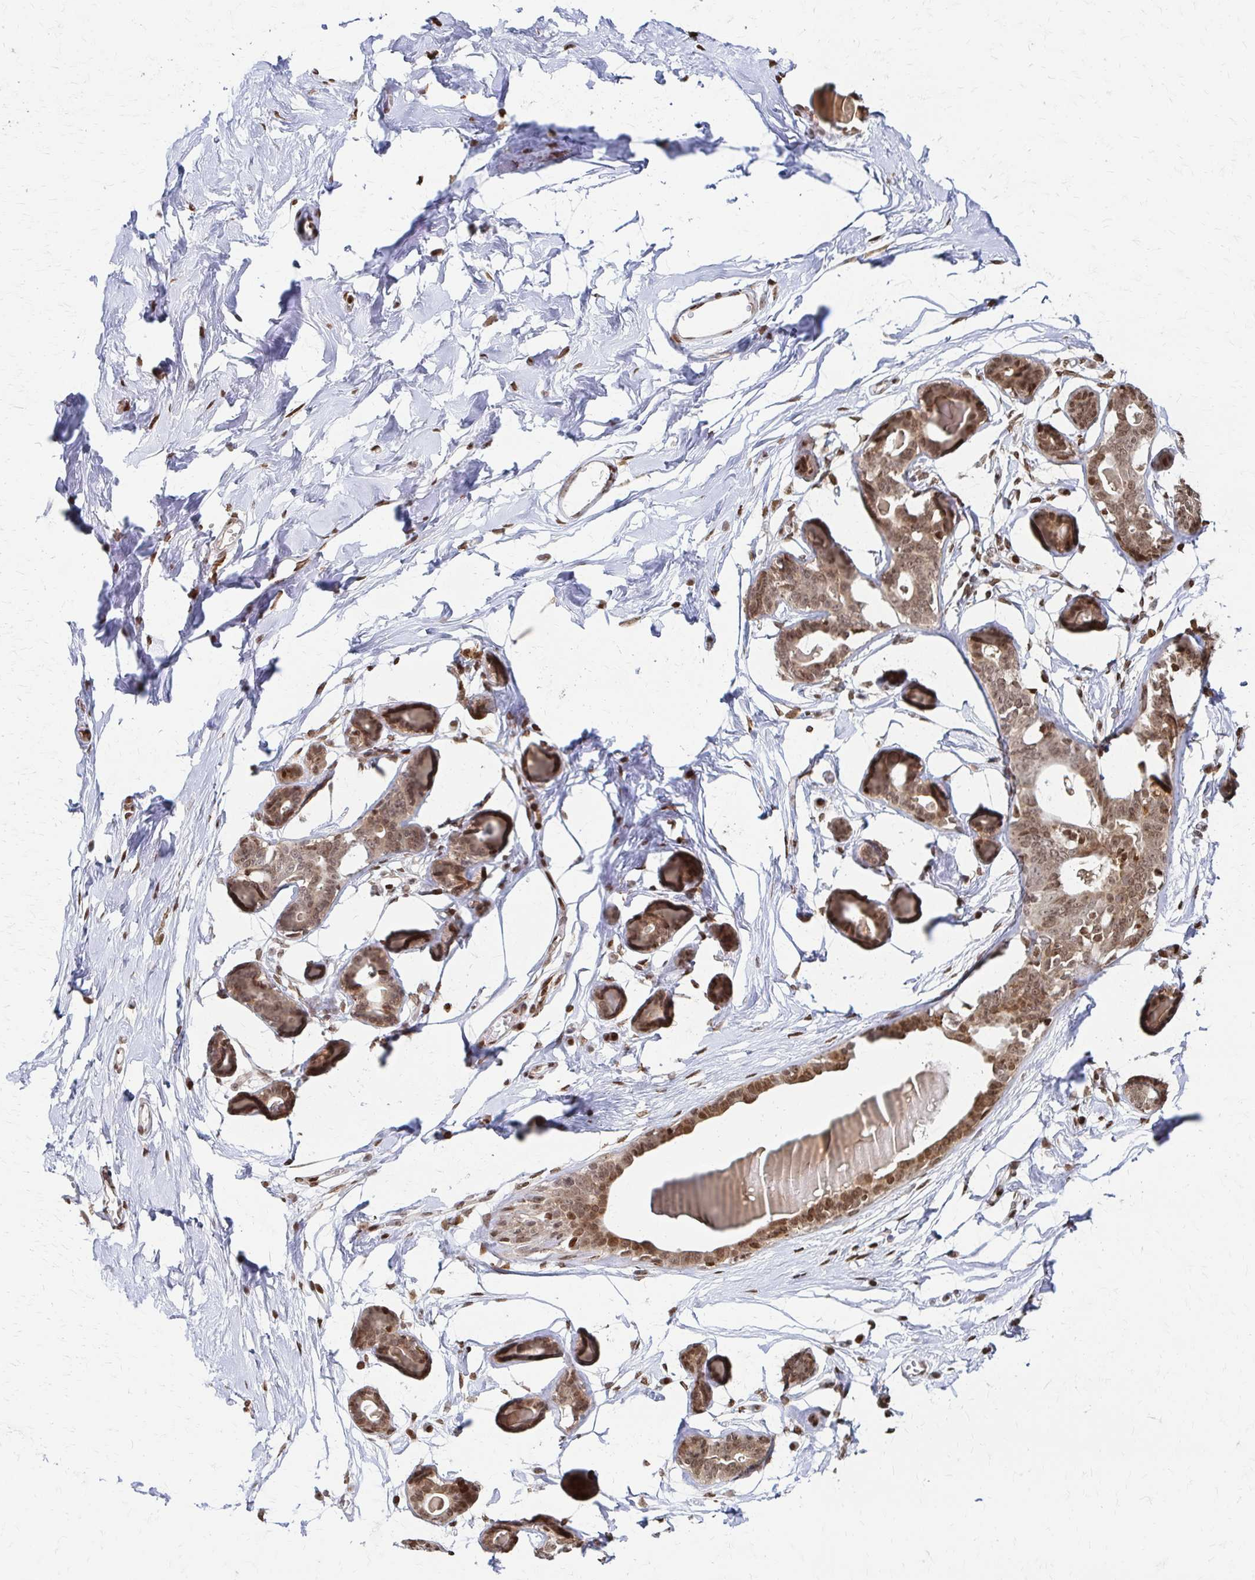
{"staining": {"intensity": "moderate", "quantity": ">75%", "location": "nuclear"}, "tissue": "breast", "cell_type": "Adipocytes", "image_type": "normal", "snomed": [{"axis": "morphology", "description": "Normal tissue, NOS"}, {"axis": "topography", "description": "Breast"}], "caption": "Moderate nuclear staining is identified in approximately >75% of adipocytes in normal breast. Ihc stains the protein in brown and the nuclei are stained blue.", "gene": "PSMD7", "patient": {"sex": "female", "age": 45}}